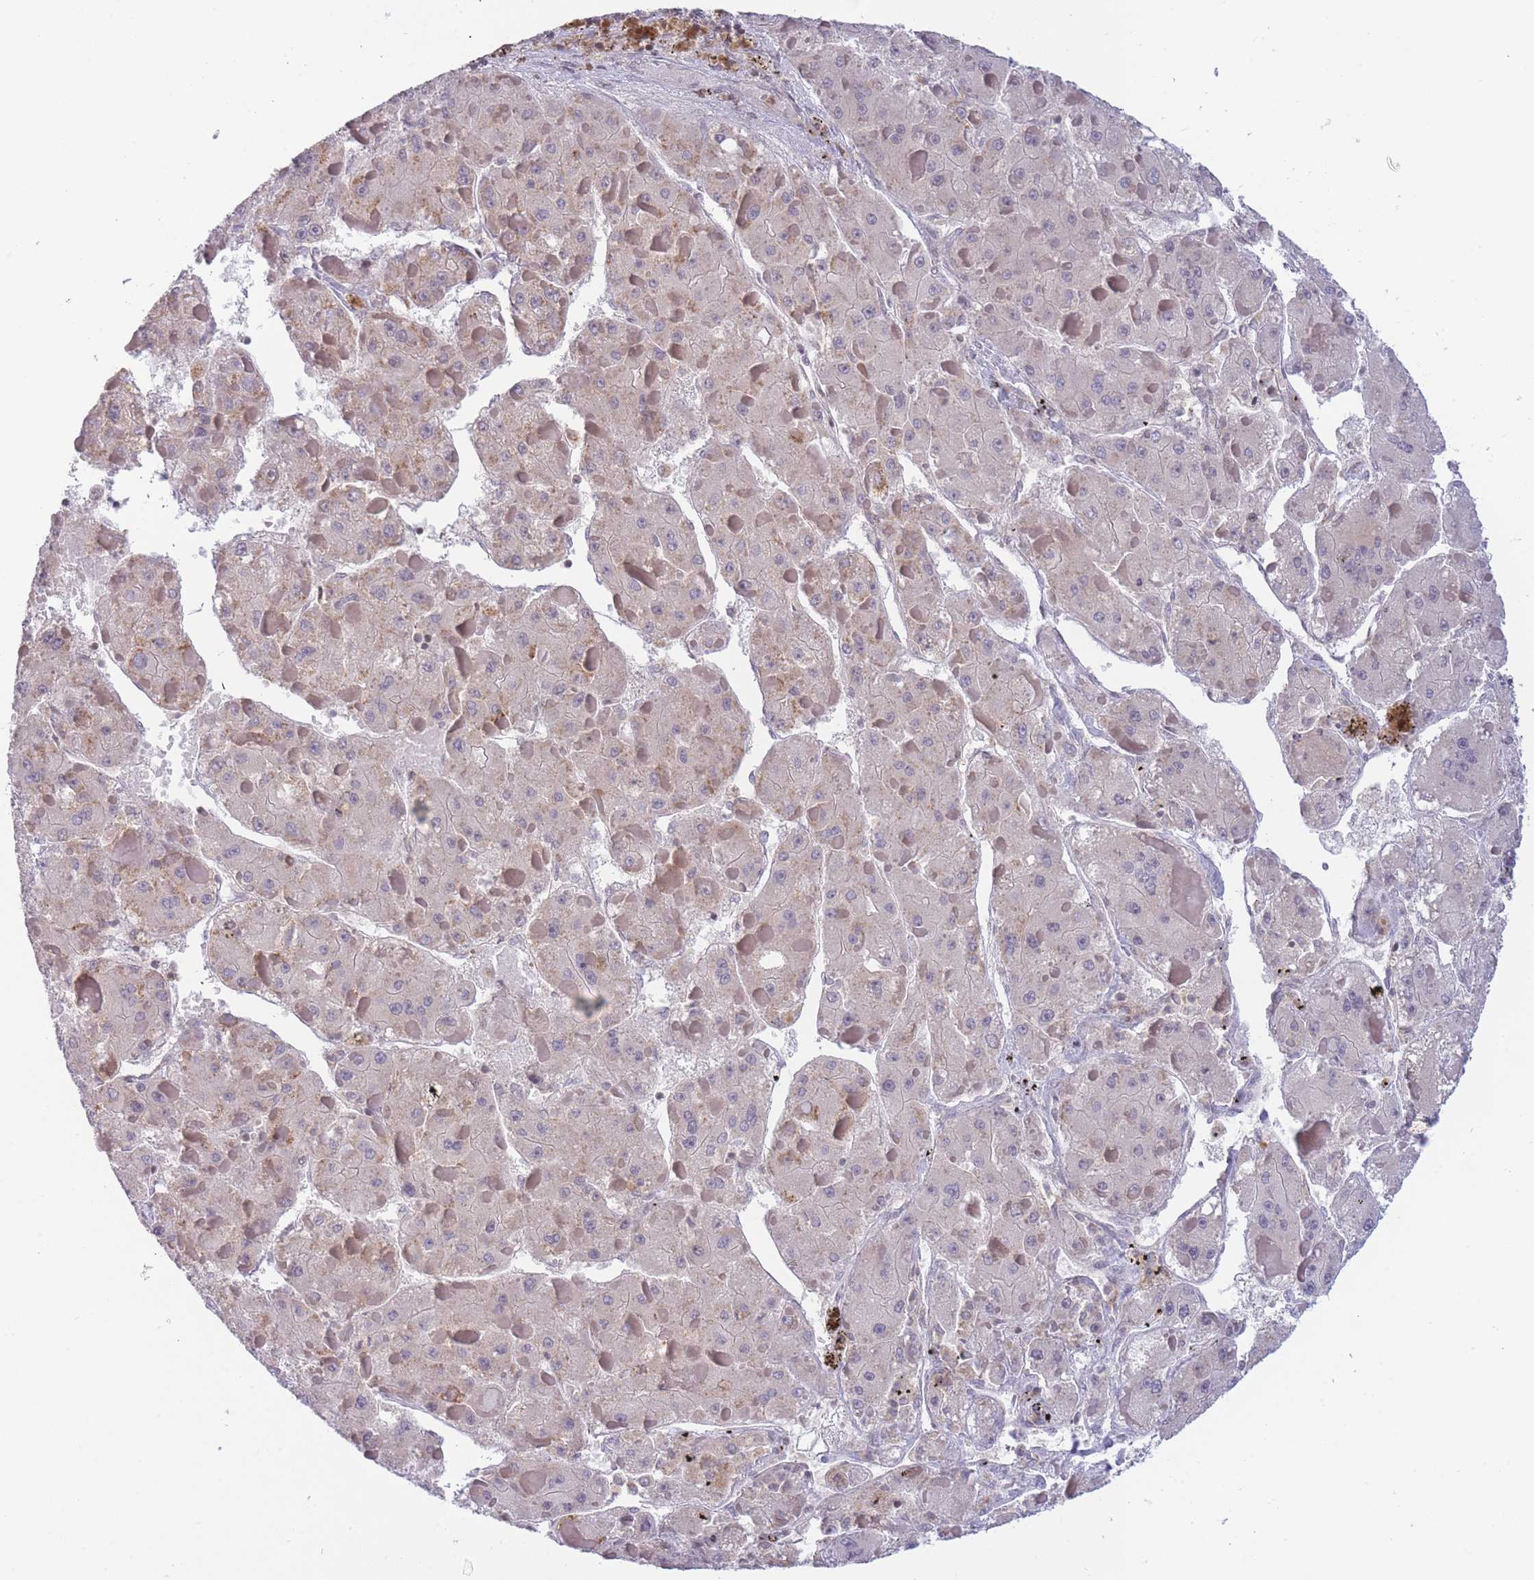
{"staining": {"intensity": "negative", "quantity": "none", "location": "none"}, "tissue": "liver cancer", "cell_type": "Tumor cells", "image_type": "cancer", "snomed": [{"axis": "morphology", "description": "Carcinoma, Hepatocellular, NOS"}, {"axis": "topography", "description": "Liver"}], "caption": "A micrograph of human hepatocellular carcinoma (liver) is negative for staining in tumor cells. The staining was performed using DAB (3,3'-diaminobenzidine) to visualize the protein expression in brown, while the nuclei were stained in blue with hematoxylin (Magnification: 20x).", "gene": "SLC35F5", "patient": {"sex": "female", "age": 73}}